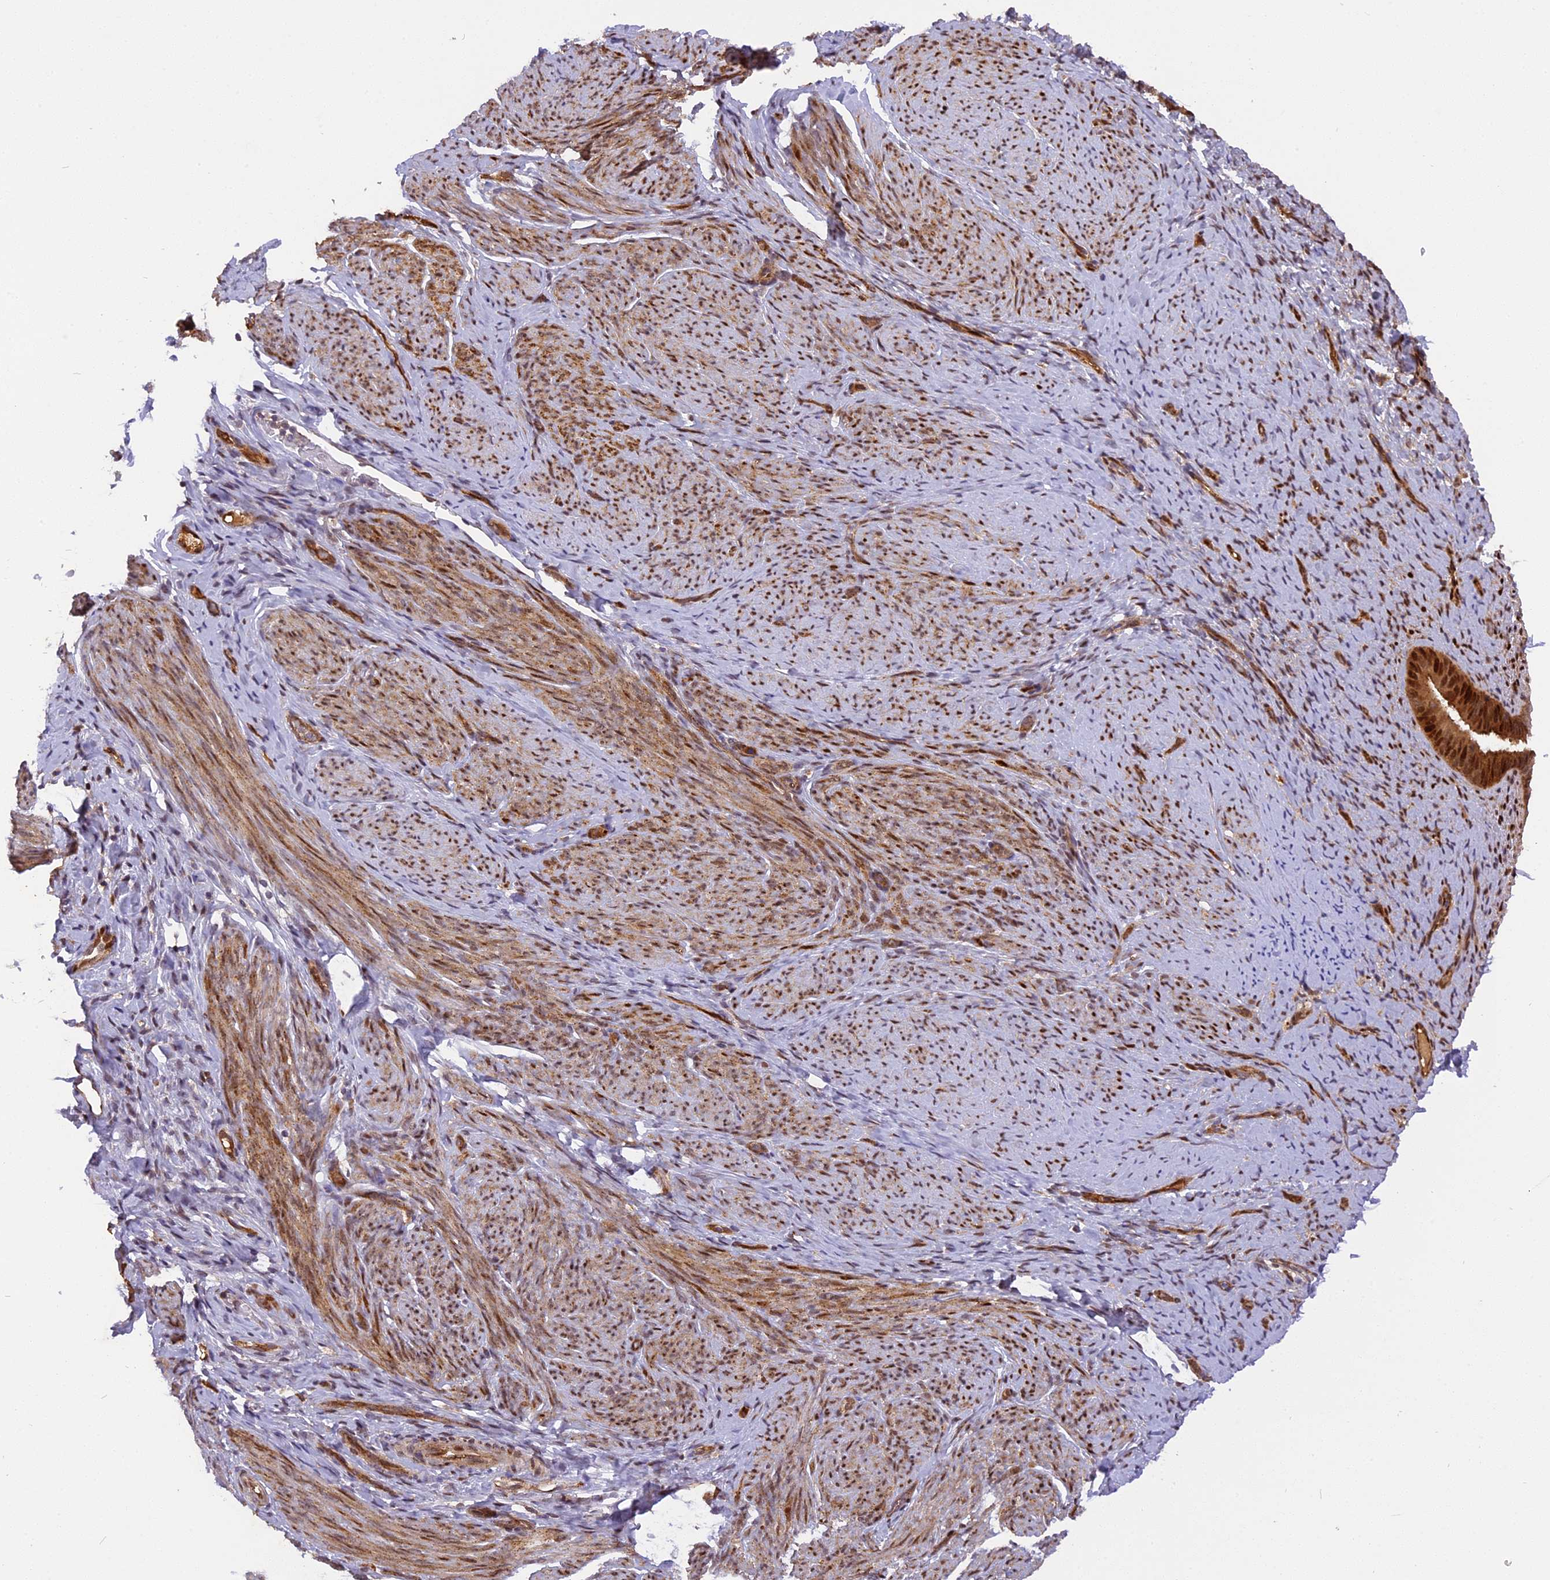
{"staining": {"intensity": "strong", "quantity": "25%-75%", "location": "nuclear"}, "tissue": "endometrium", "cell_type": "Cells in endometrial stroma", "image_type": "normal", "snomed": [{"axis": "morphology", "description": "Normal tissue, NOS"}, {"axis": "topography", "description": "Endometrium"}], "caption": "Immunohistochemistry micrograph of normal endometrium: endometrium stained using immunohistochemistry (IHC) displays high levels of strong protein expression localized specifically in the nuclear of cells in endometrial stroma, appearing as a nuclear brown color.", "gene": "MICALL1", "patient": {"sex": "female", "age": 65}}